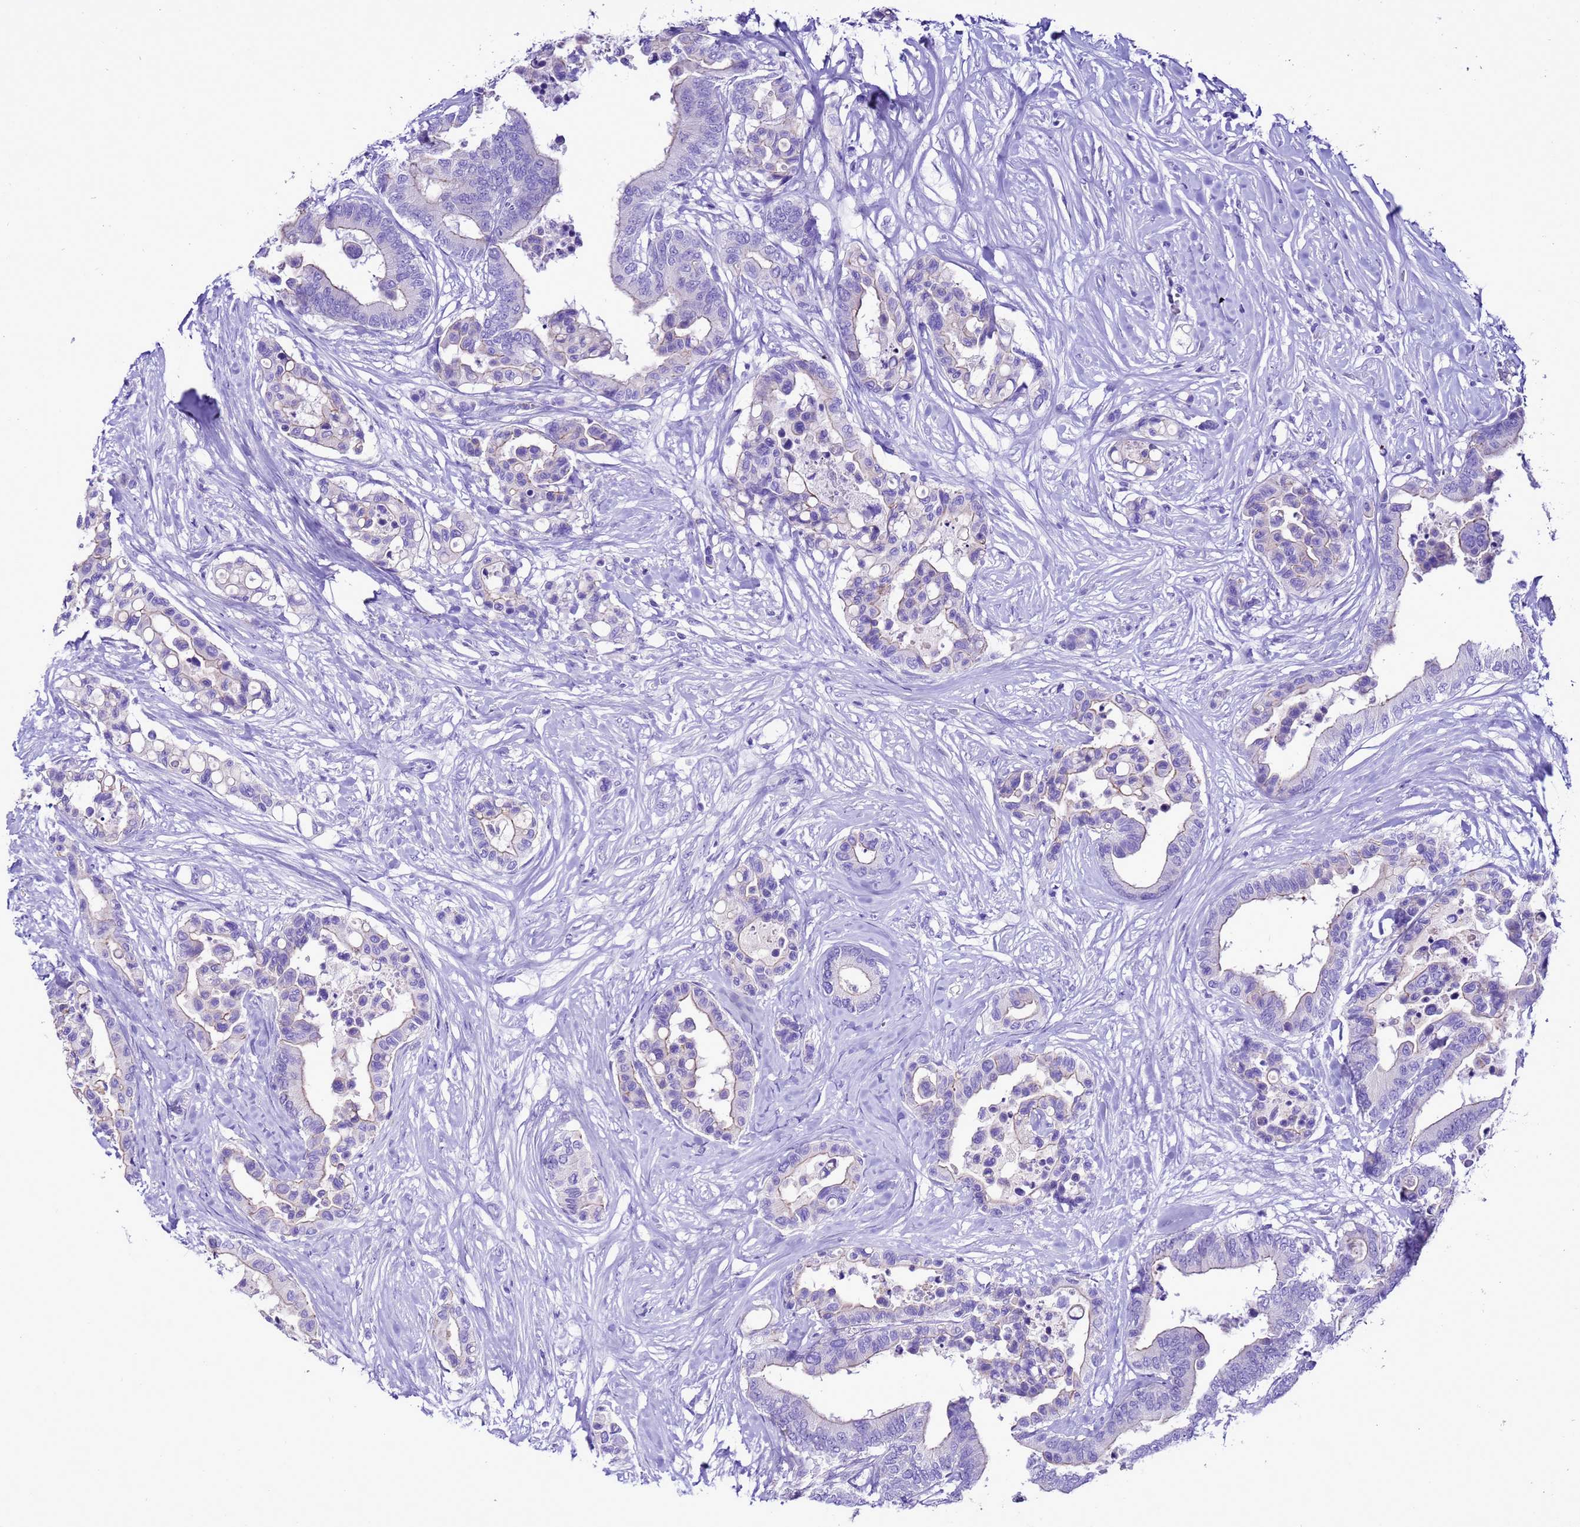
{"staining": {"intensity": "weak", "quantity": "<25%", "location": "cytoplasmic/membranous"}, "tissue": "colorectal cancer", "cell_type": "Tumor cells", "image_type": "cancer", "snomed": [{"axis": "morphology", "description": "Normal tissue, NOS"}, {"axis": "morphology", "description": "Adenocarcinoma, NOS"}, {"axis": "topography", "description": "Colon"}], "caption": "DAB immunohistochemical staining of colorectal cancer displays no significant staining in tumor cells.", "gene": "BEST2", "patient": {"sex": "male", "age": 82}}